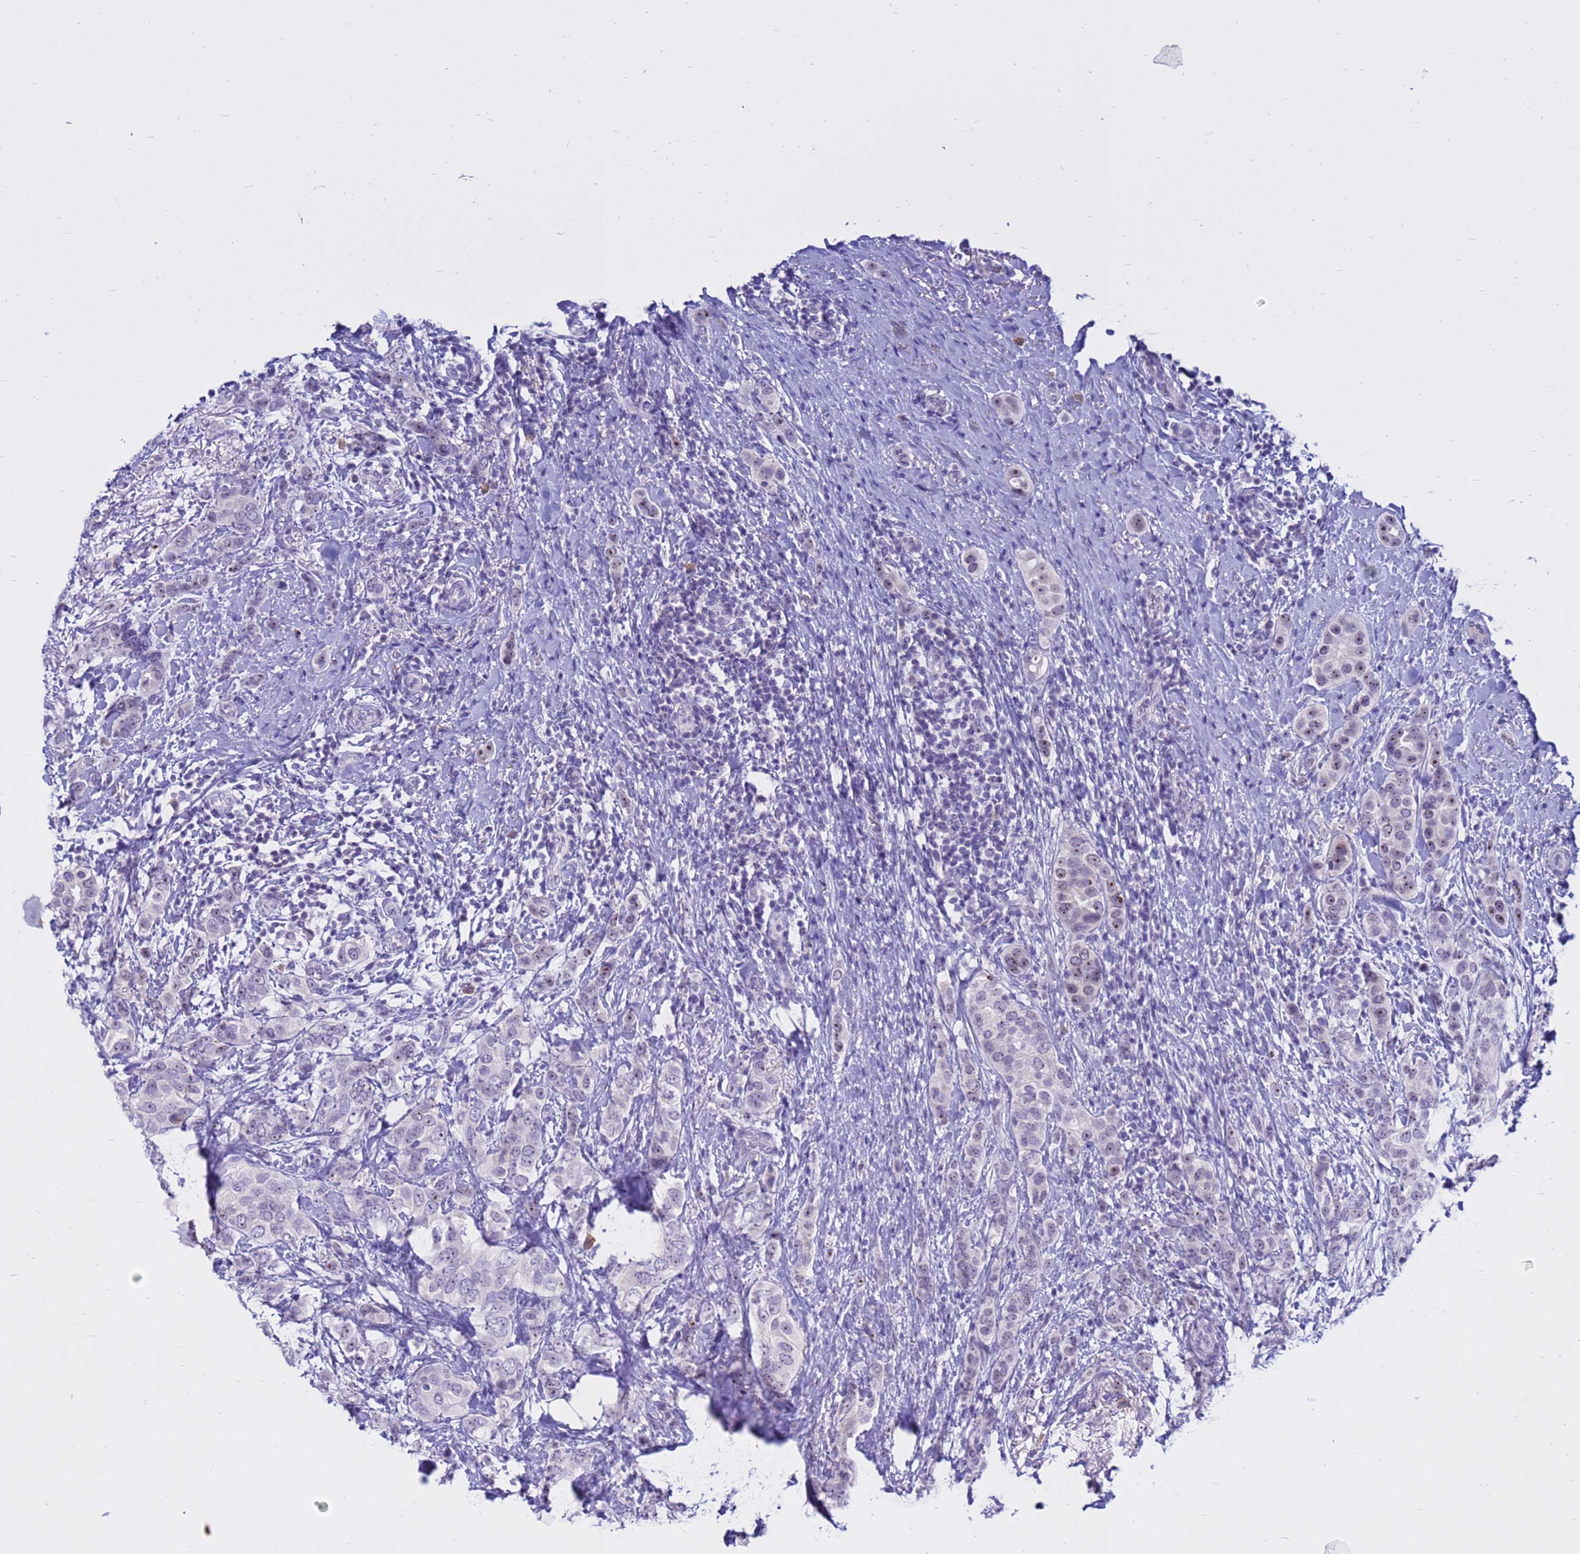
{"staining": {"intensity": "moderate", "quantity": "<25%", "location": "nuclear"}, "tissue": "breast cancer", "cell_type": "Tumor cells", "image_type": "cancer", "snomed": [{"axis": "morphology", "description": "Lobular carcinoma"}, {"axis": "topography", "description": "Breast"}], "caption": "This photomicrograph demonstrates IHC staining of human breast lobular carcinoma, with low moderate nuclear positivity in approximately <25% of tumor cells.", "gene": "DMRTC2", "patient": {"sex": "female", "age": 51}}